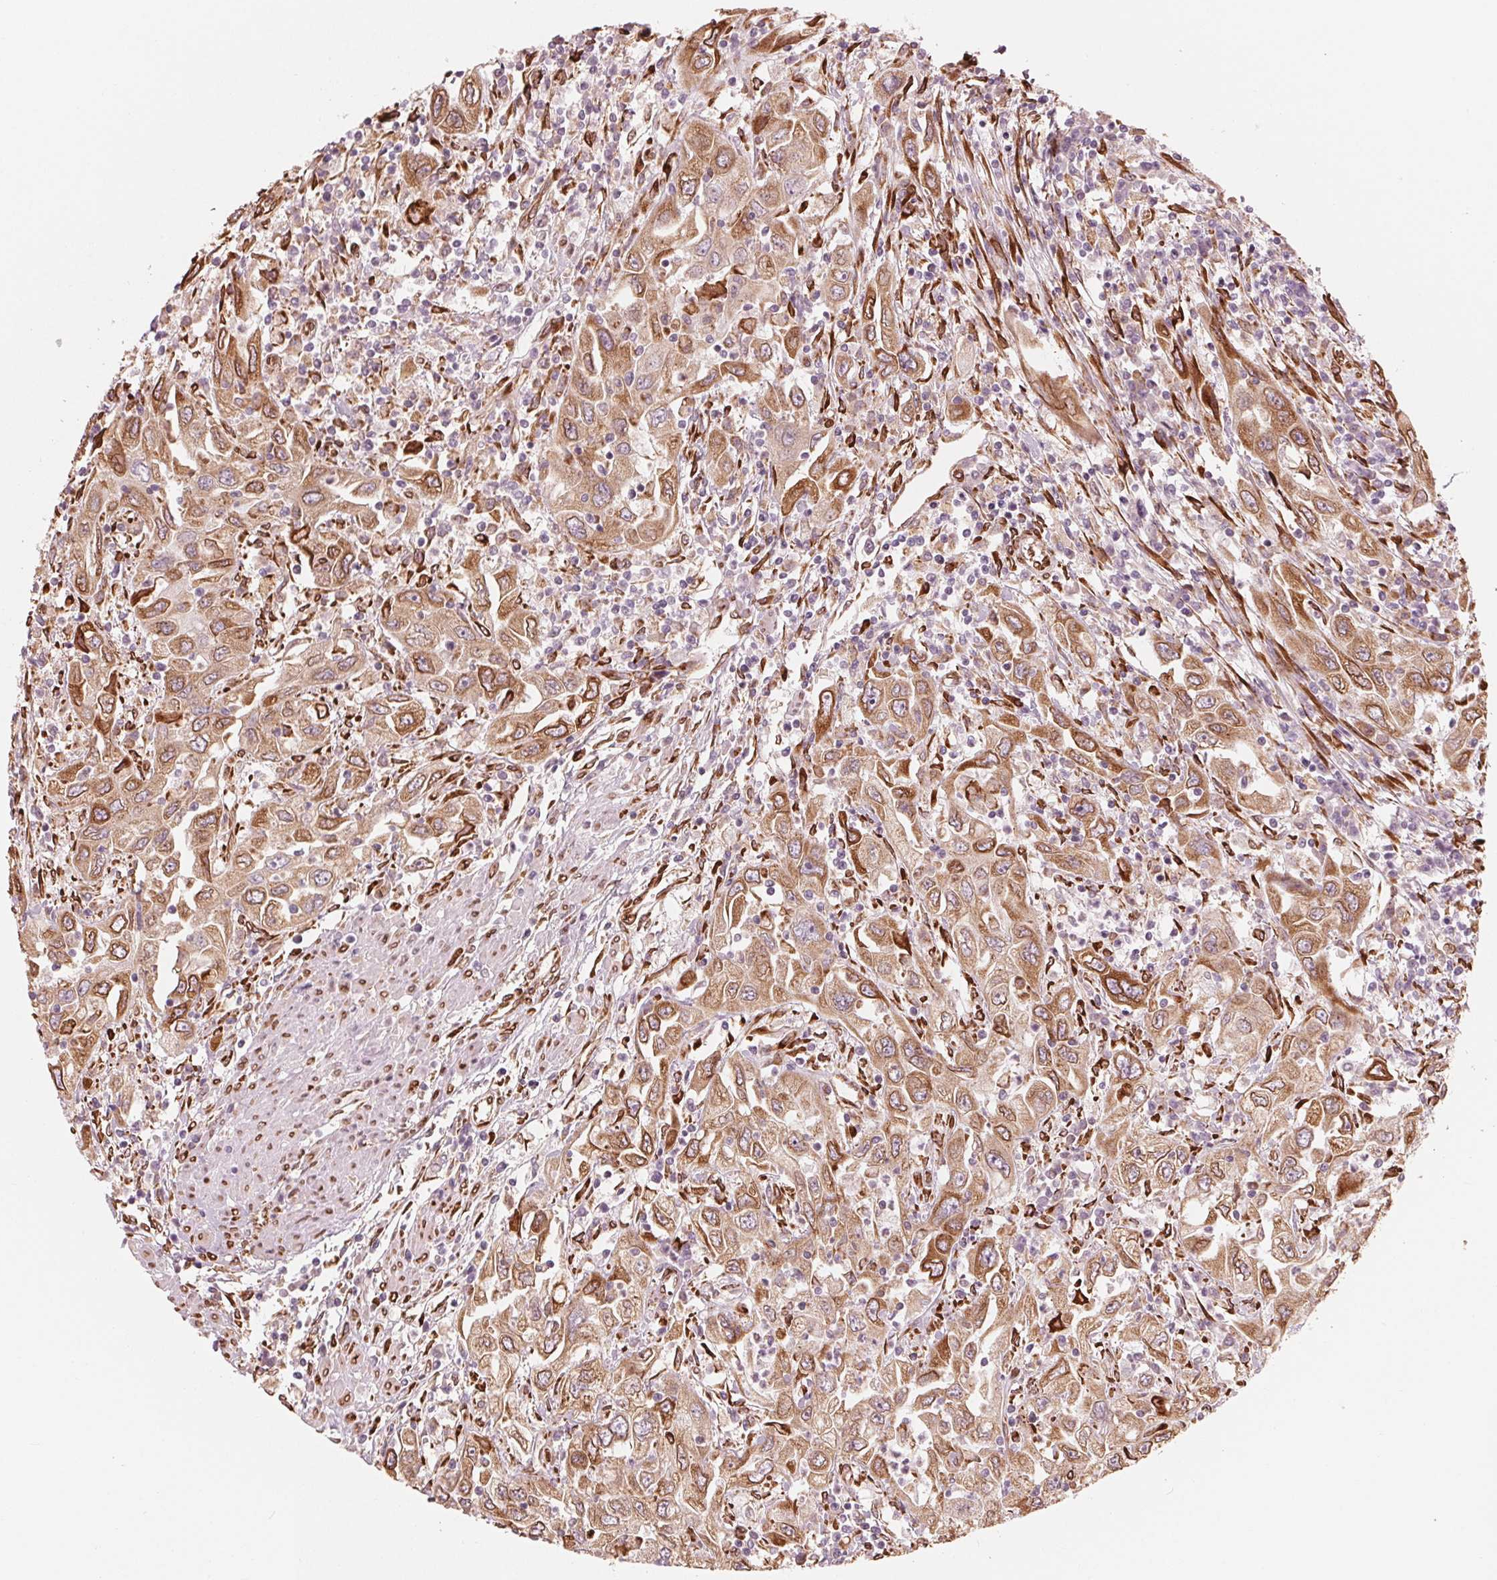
{"staining": {"intensity": "moderate", "quantity": ">75%", "location": "cytoplasmic/membranous"}, "tissue": "urothelial cancer", "cell_type": "Tumor cells", "image_type": "cancer", "snomed": [{"axis": "morphology", "description": "Urothelial carcinoma, High grade"}, {"axis": "topography", "description": "Urinary bladder"}], "caption": "Tumor cells demonstrate medium levels of moderate cytoplasmic/membranous positivity in about >75% of cells in human urothelial cancer.", "gene": "IKBIP", "patient": {"sex": "male", "age": 76}}